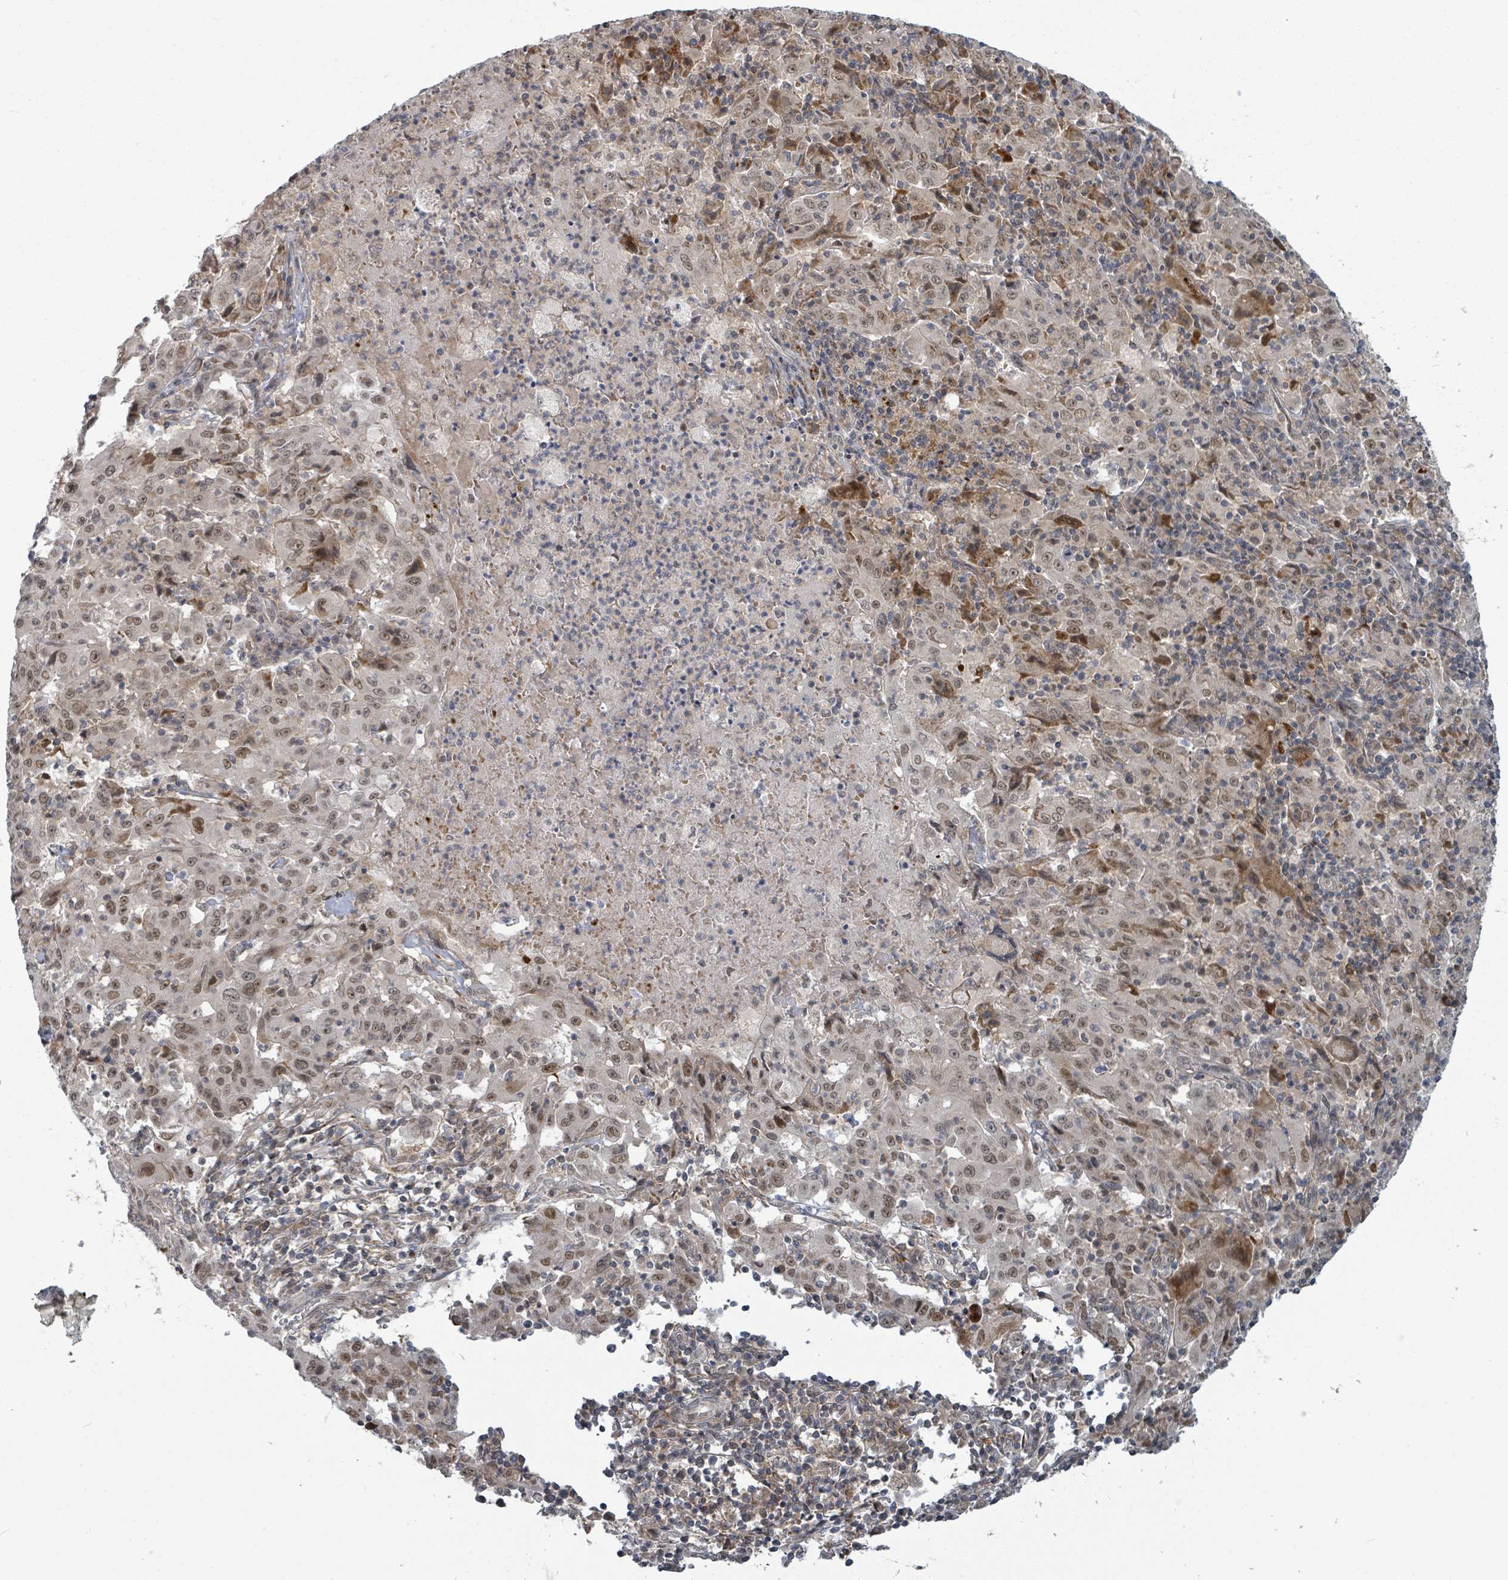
{"staining": {"intensity": "moderate", "quantity": ">75%", "location": "nuclear"}, "tissue": "pancreatic cancer", "cell_type": "Tumor cells", "image_type": "cancer", "snomed": [{"axis": "morphology", "description": "Adenocarcinoma, NOS"}, {"axis": "topography", "description": "Pancreas"}], "caption": "Protein expression by IHC demonstrates moderate nuclear expression in about >75% of tumor cells in pancreatic cancer.", "gene": "GTF3C1", "patient": {"sex": "male", "age": 63}}